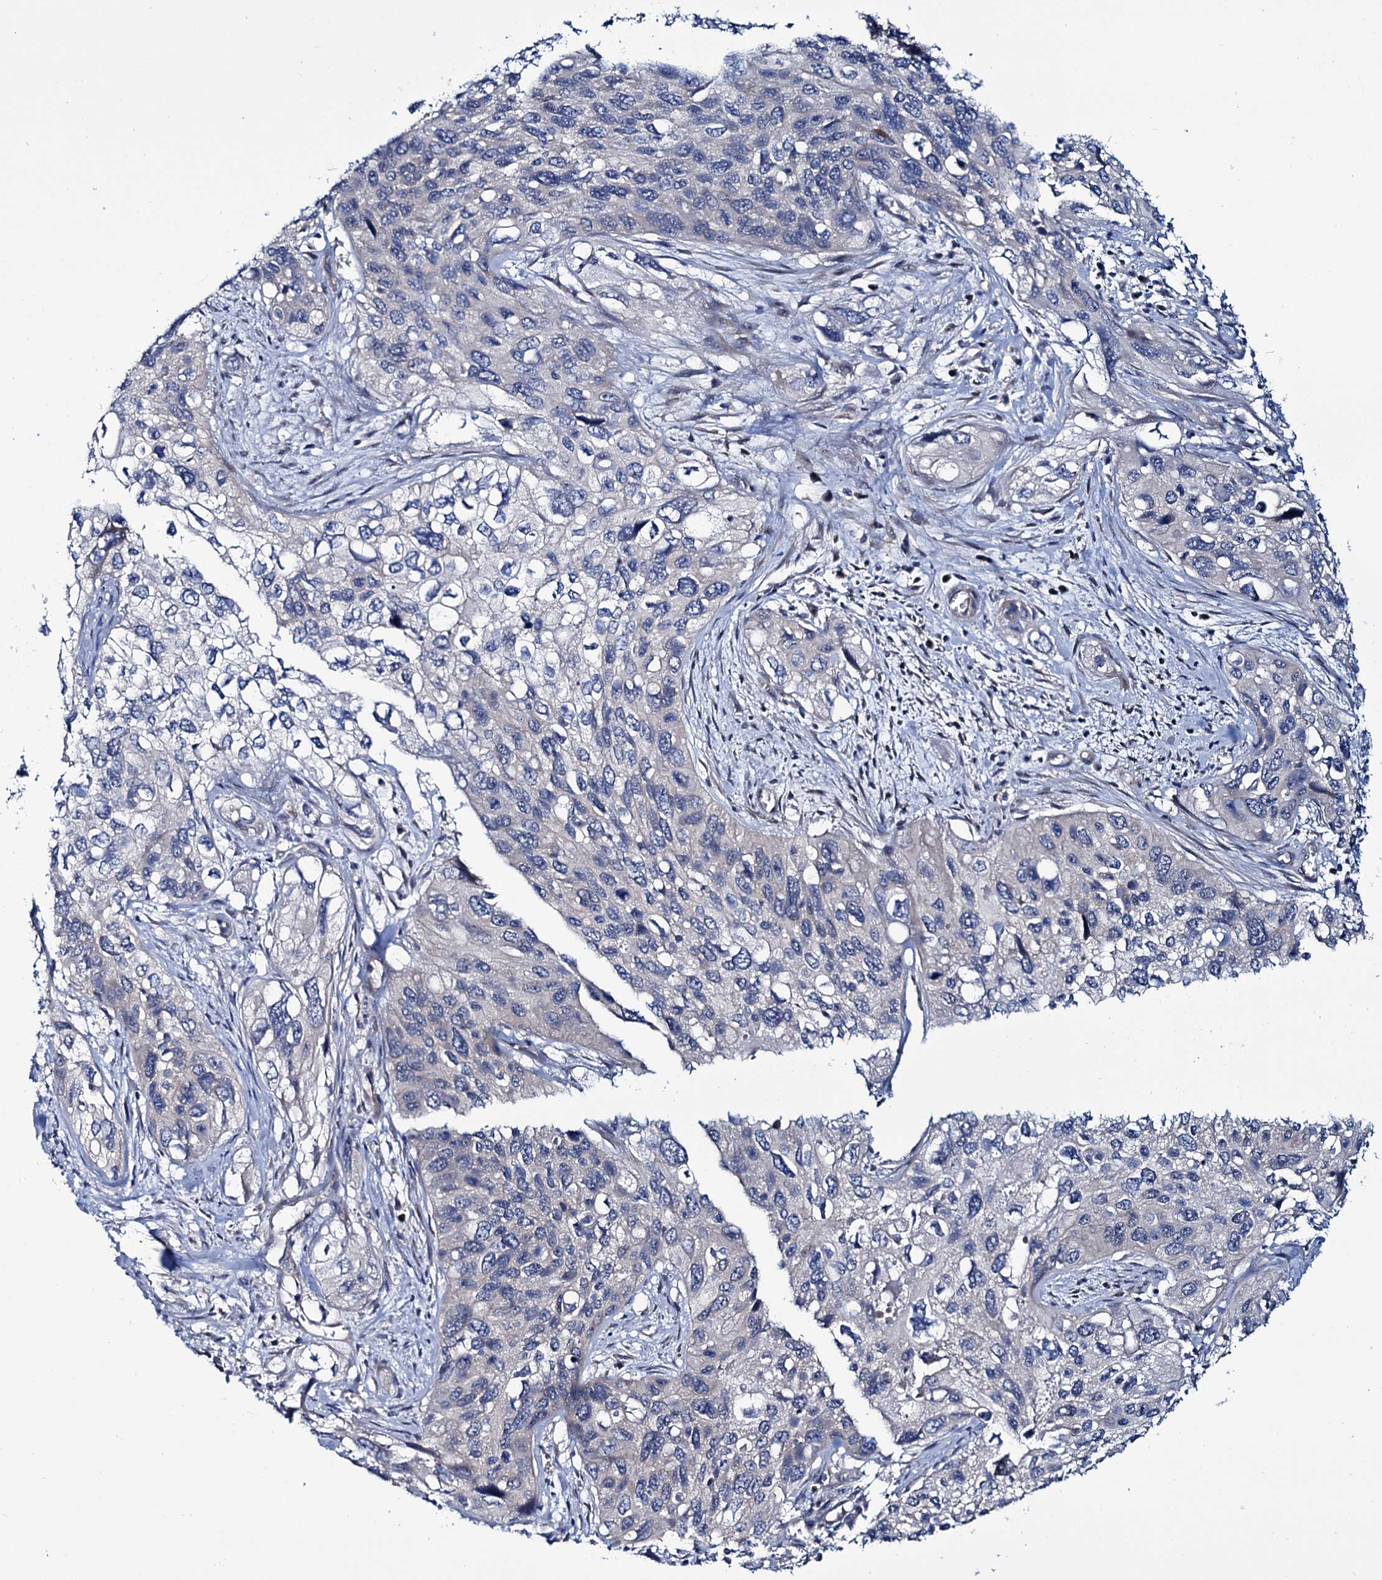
{"staining": {"intensity": "negative", "quantity": "none", "location": "none"}, "tissue": "cervical cancer", "cell_type": "Tumor cells", "image_type": "cancer", "snomed": [{"axis": "morphology", "description": "Squamous cell carcinoma, NOS"}, {"axis": "topography", "description": "Cervix"}], "caption": "Tumor cells show no significant protein staining in cervical cancer (squamous cell carcinoma). Nuclei are stained in blue.", "gene": "EYA4", "patient": {"sex": "female", "age": 55}}